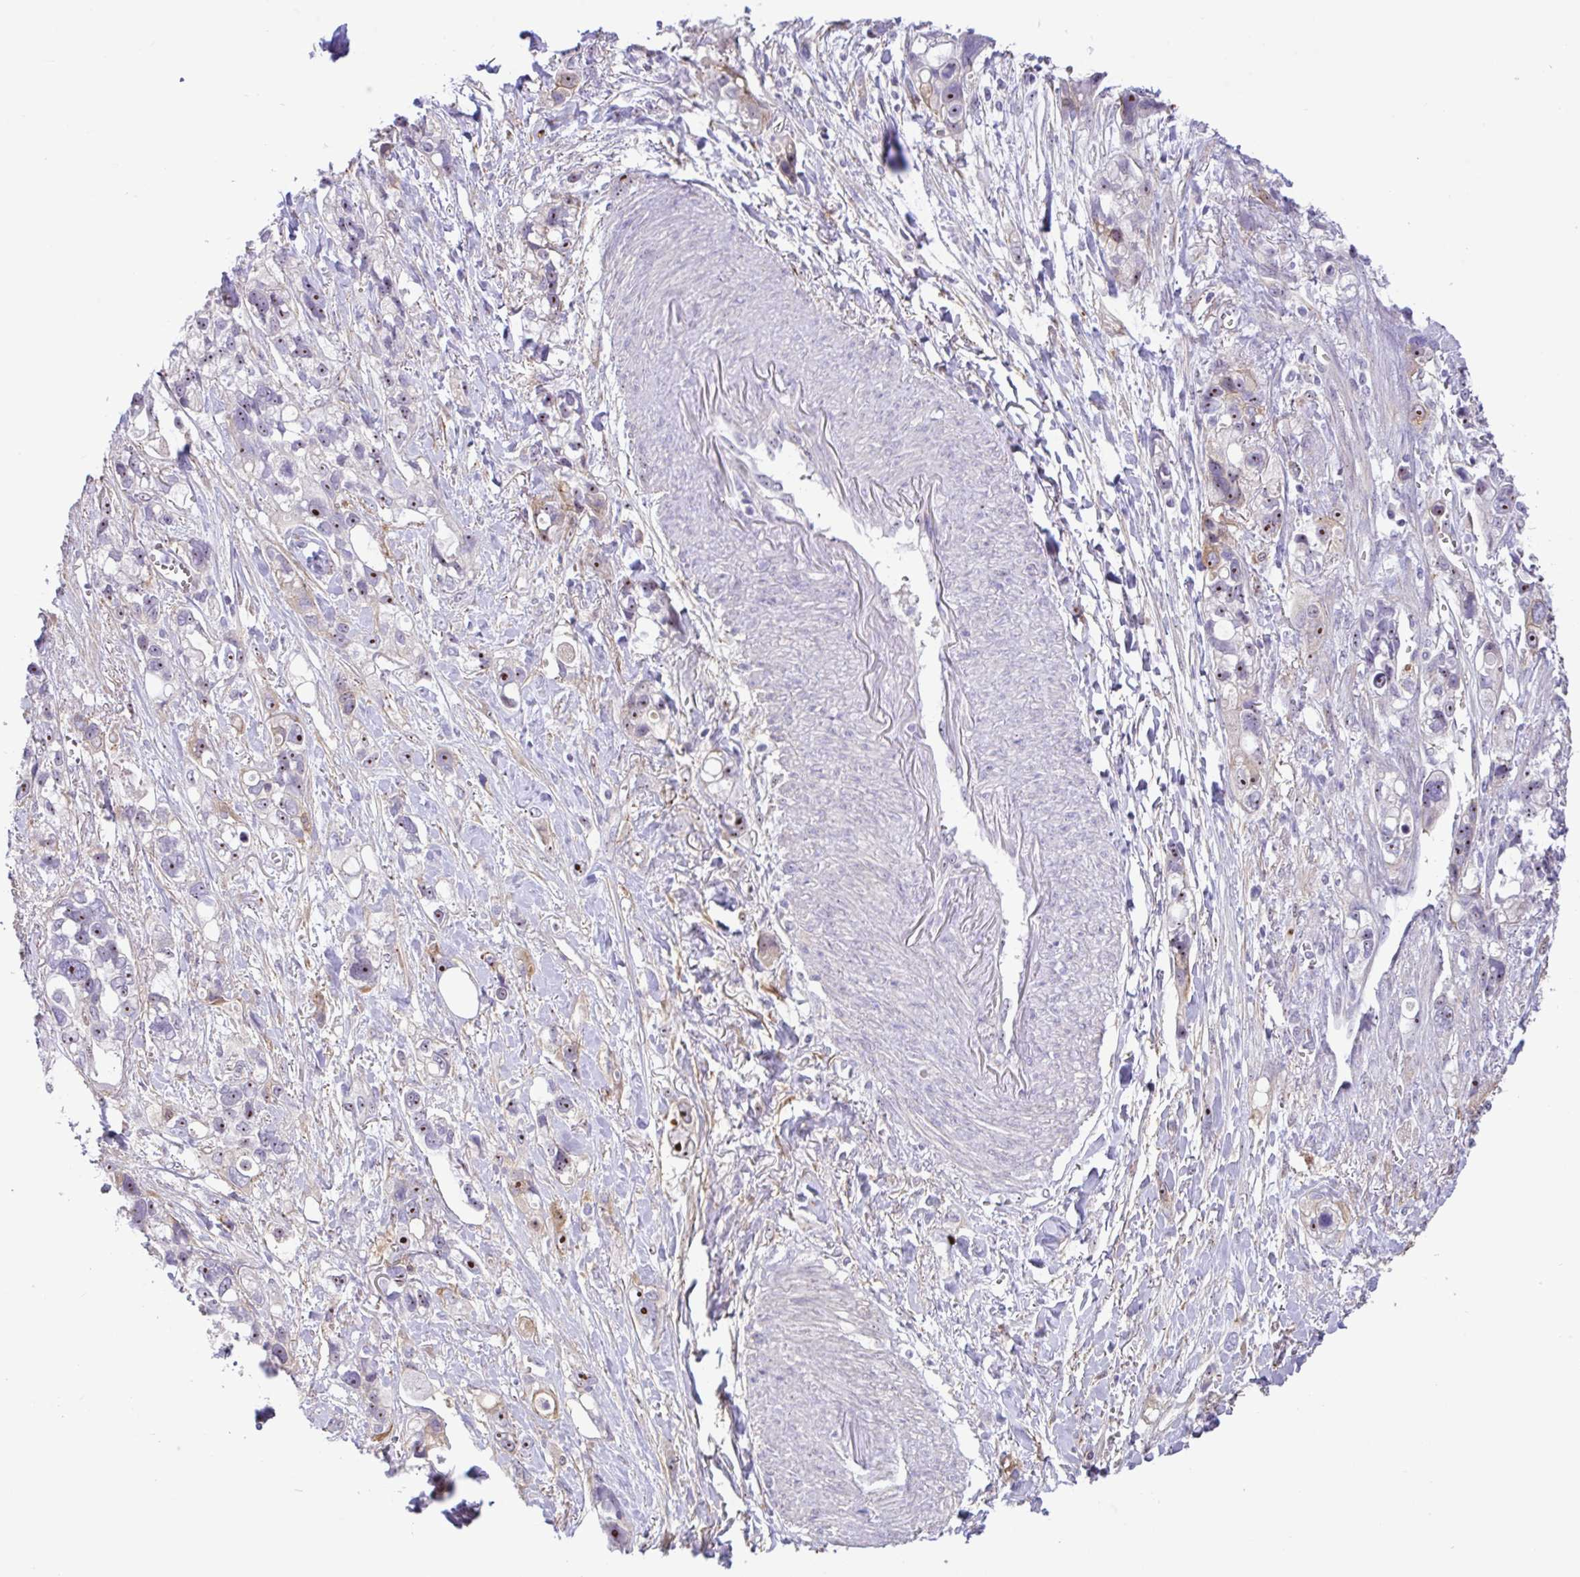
{"staining": {"intensity": "strong", "quantity": "<25%", "location": "cytoplasmic/membranous,nuclear"}, "tissue": "stomach cancer", "cell_type": "Tumor cells", "image_type": "cancer", "snomed": [{"axis": "morphology", "description": "Adenocarcinoma, NOS"}, {"axis": "topography", "description": "Stomach, upper"}], "caption": "A histopathology image of stomach cancer (adenocarcinoma) stained for a protein shows strong cytoplasmic/membranous and nuclear brown staining in tumor cells.", "gene": "MXRA8", "patient": {"sex": "female", "age": 81}}